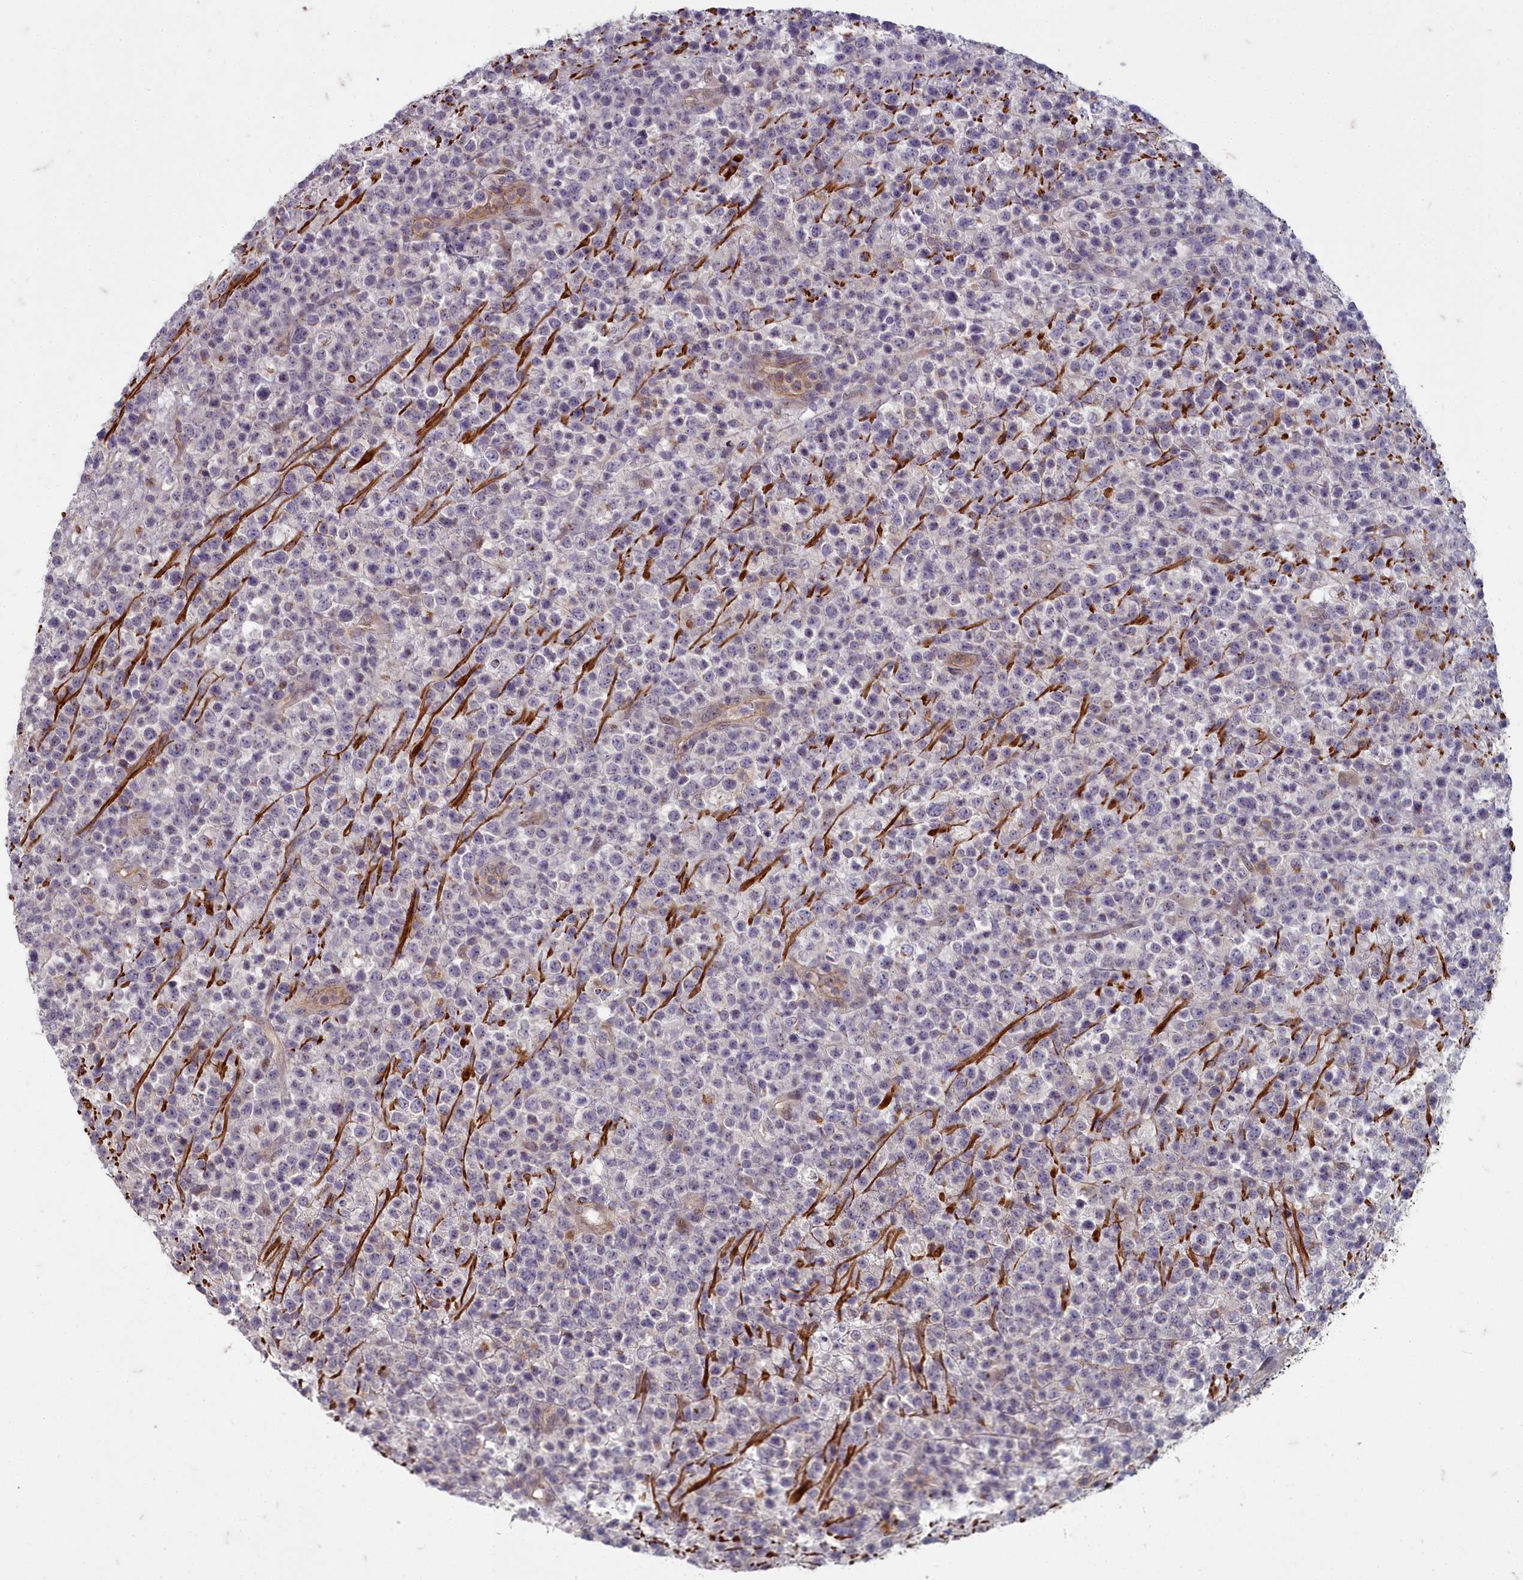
{"staining": {"intensity": "negative", "quantity": "none", "location": "none"}, "tissue": "lymphoma", "cell_type": "Tumor cells", "image_type": "cancer", "snomed": [{"axis": "morphology", "description": "Malignant lymphoma, non-Hodgkin's type, High grade"}, {"axis": "topography", "description": "Colon"}], "caption": "Immunohistochemistry (IHC) photomicrograph of lymphoma stained for a protein (brown), which displays no staining in tumor cells.", "gene": "ZNF626", "patient": {"sex": "female", "age": 53}}